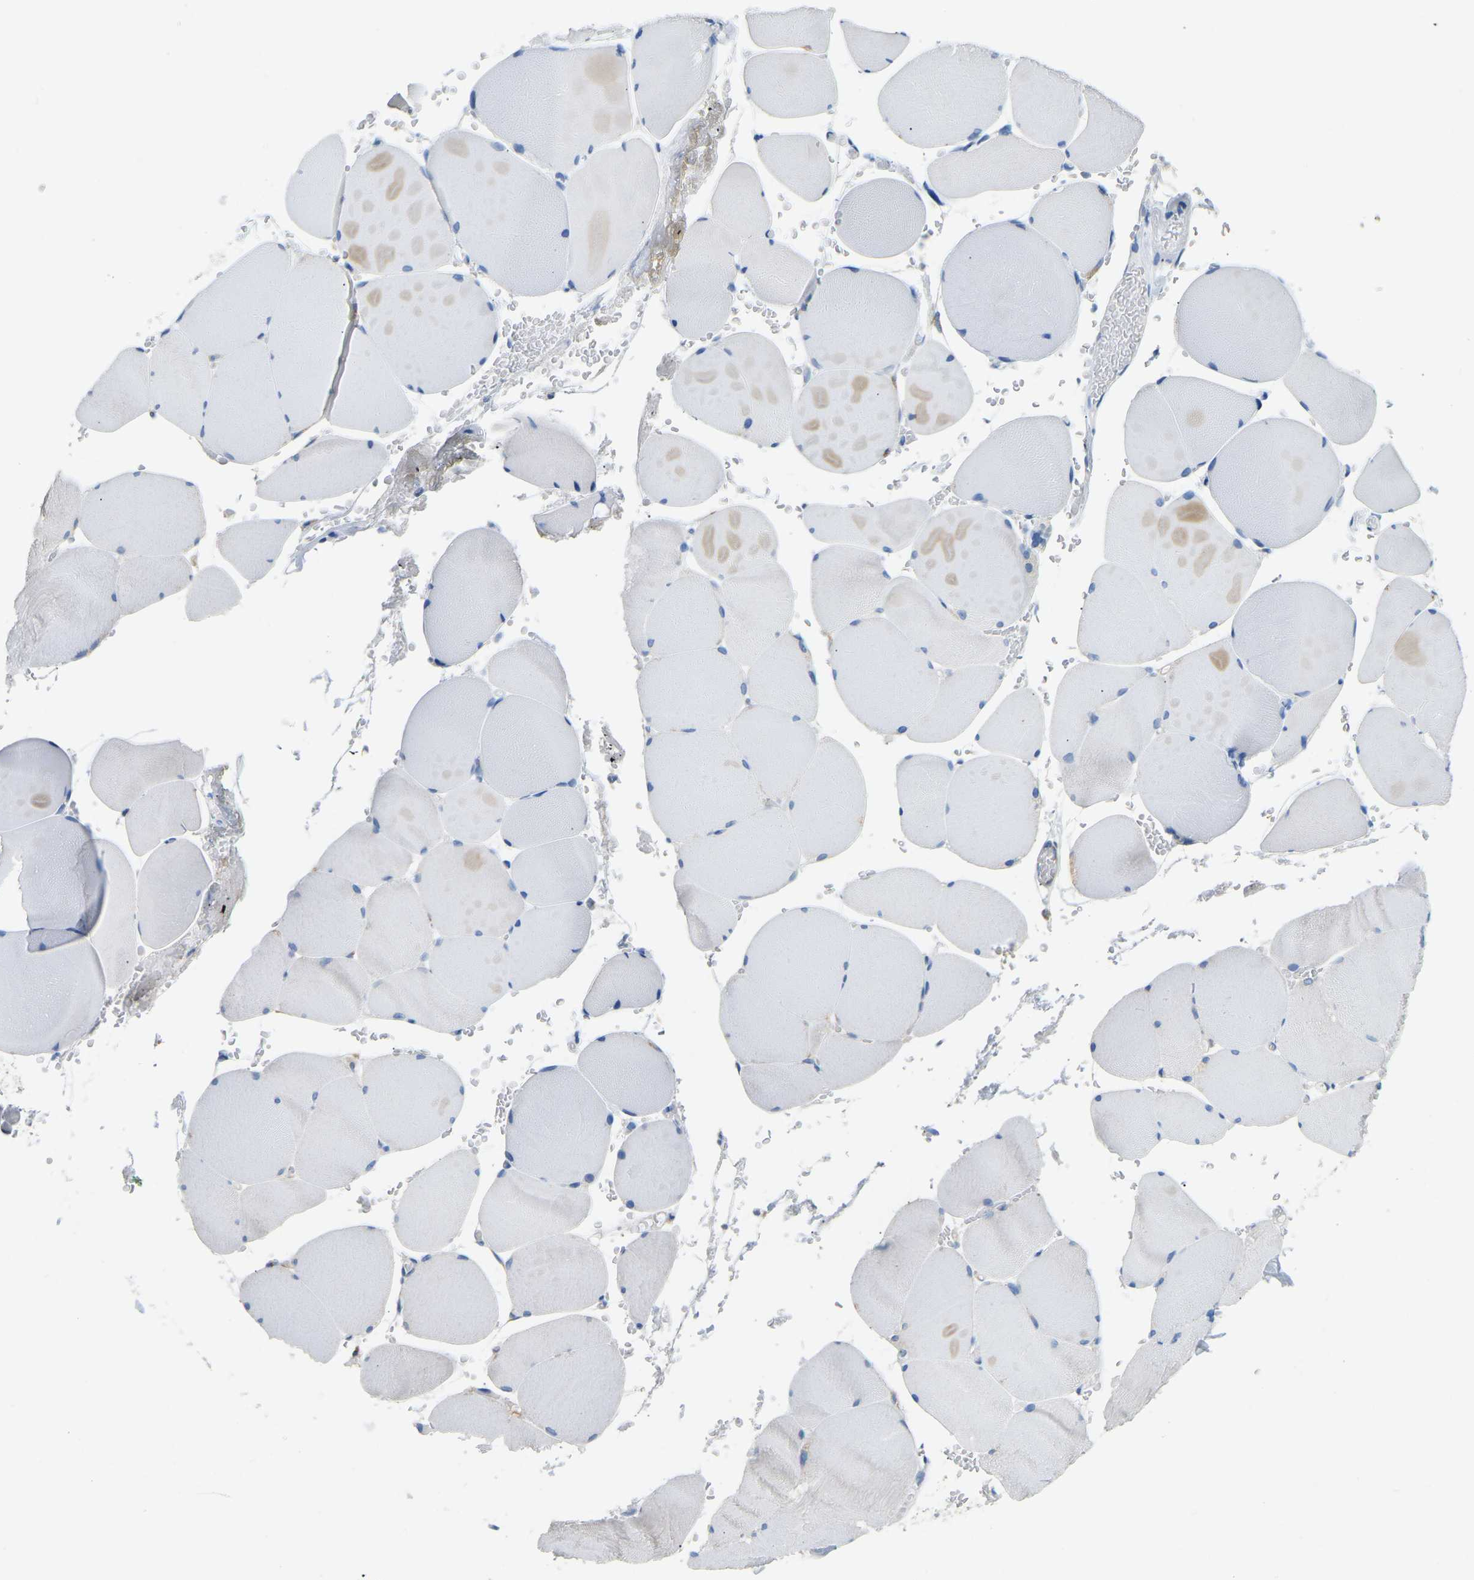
{"staining": {"intensity": "negative", "quantity": "none", "location": "none"}, "tissue": "skeletal muscle", "cell_type": "Myocytes", "image_type": "normal", "snomed": [{"axis": "morphology", "description": "Normal tissue, NOS"}, {"axis": "topography", "description": "Skin"}, {"axis": "topography", "description": "Skeletal muscle"}], "caption": "This histopathology image is of unremarkable skeletal muscle stained with immunohistochemistry (IHC) to label a protein in brown with the nuclei are counter-stained blue. There is no expression in myocytes.", "gene": "SND1", "patient": {"sex": "male", "age": 83}}